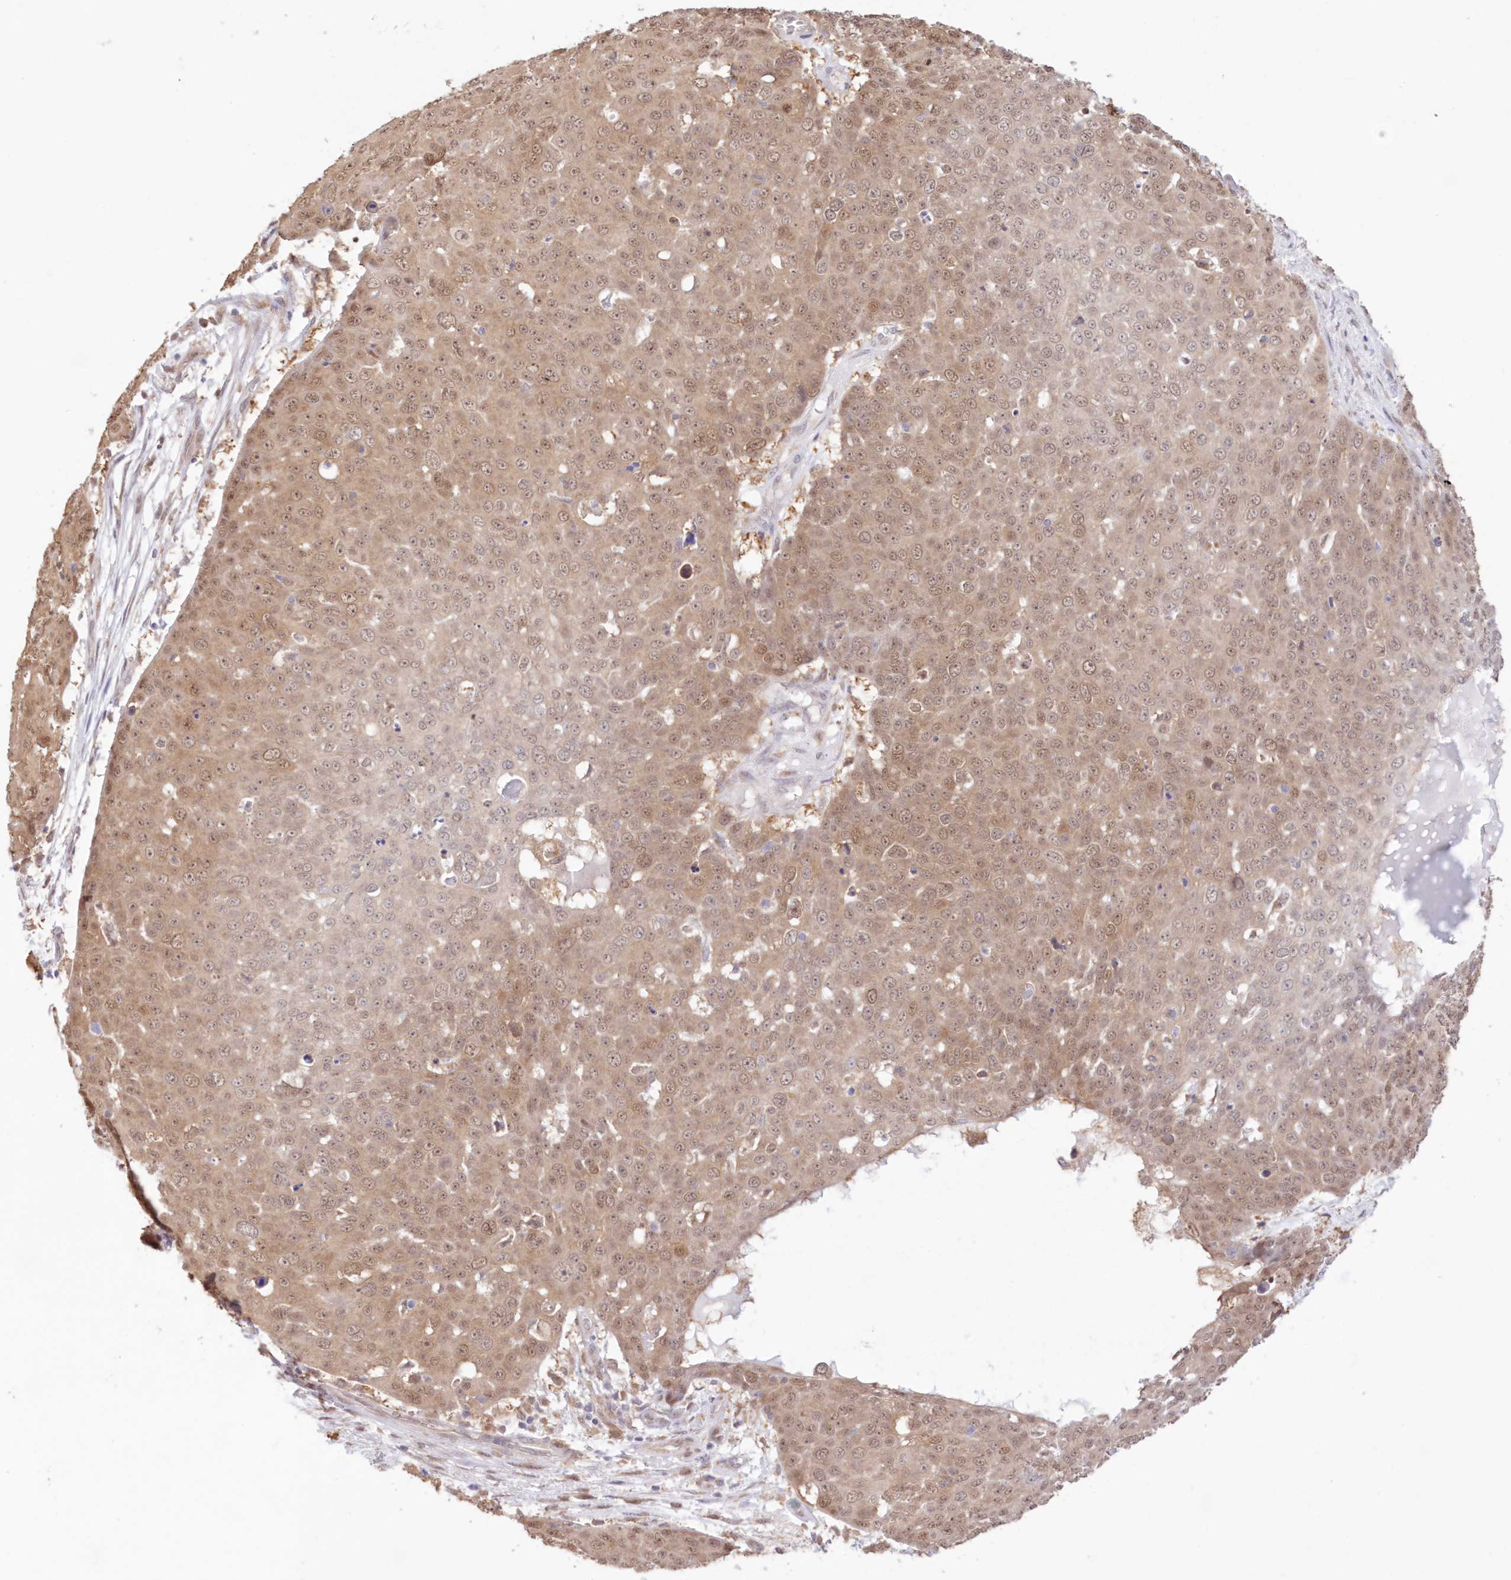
{"staining": {"intensity": "moderate", "quantity": ">75%", "location": "cytoplasmic/membranous,nuclear"}, "tissue": "skin cancer", "cell_type": "Tumor cells", "image_type": "cancer", "snomed": [{"axis": "morphology", "description": "Squamous cell carcinoma, NOS"}, {"axis": "topography", "description": "Skin"}], "caption": "Immunohistochemistry (DAB (3,3'-diaminobenzidine)) staining of squamous cell carcinoma (skin) exhibits moderate cytoplasmic/membranous and nuclear protein expression in approximately >75% of tumor cells. (IHC, brightfield microscopy, high magnification).", "gene": "RNPEP", "patient": {"sex": "male", "age": 71}}